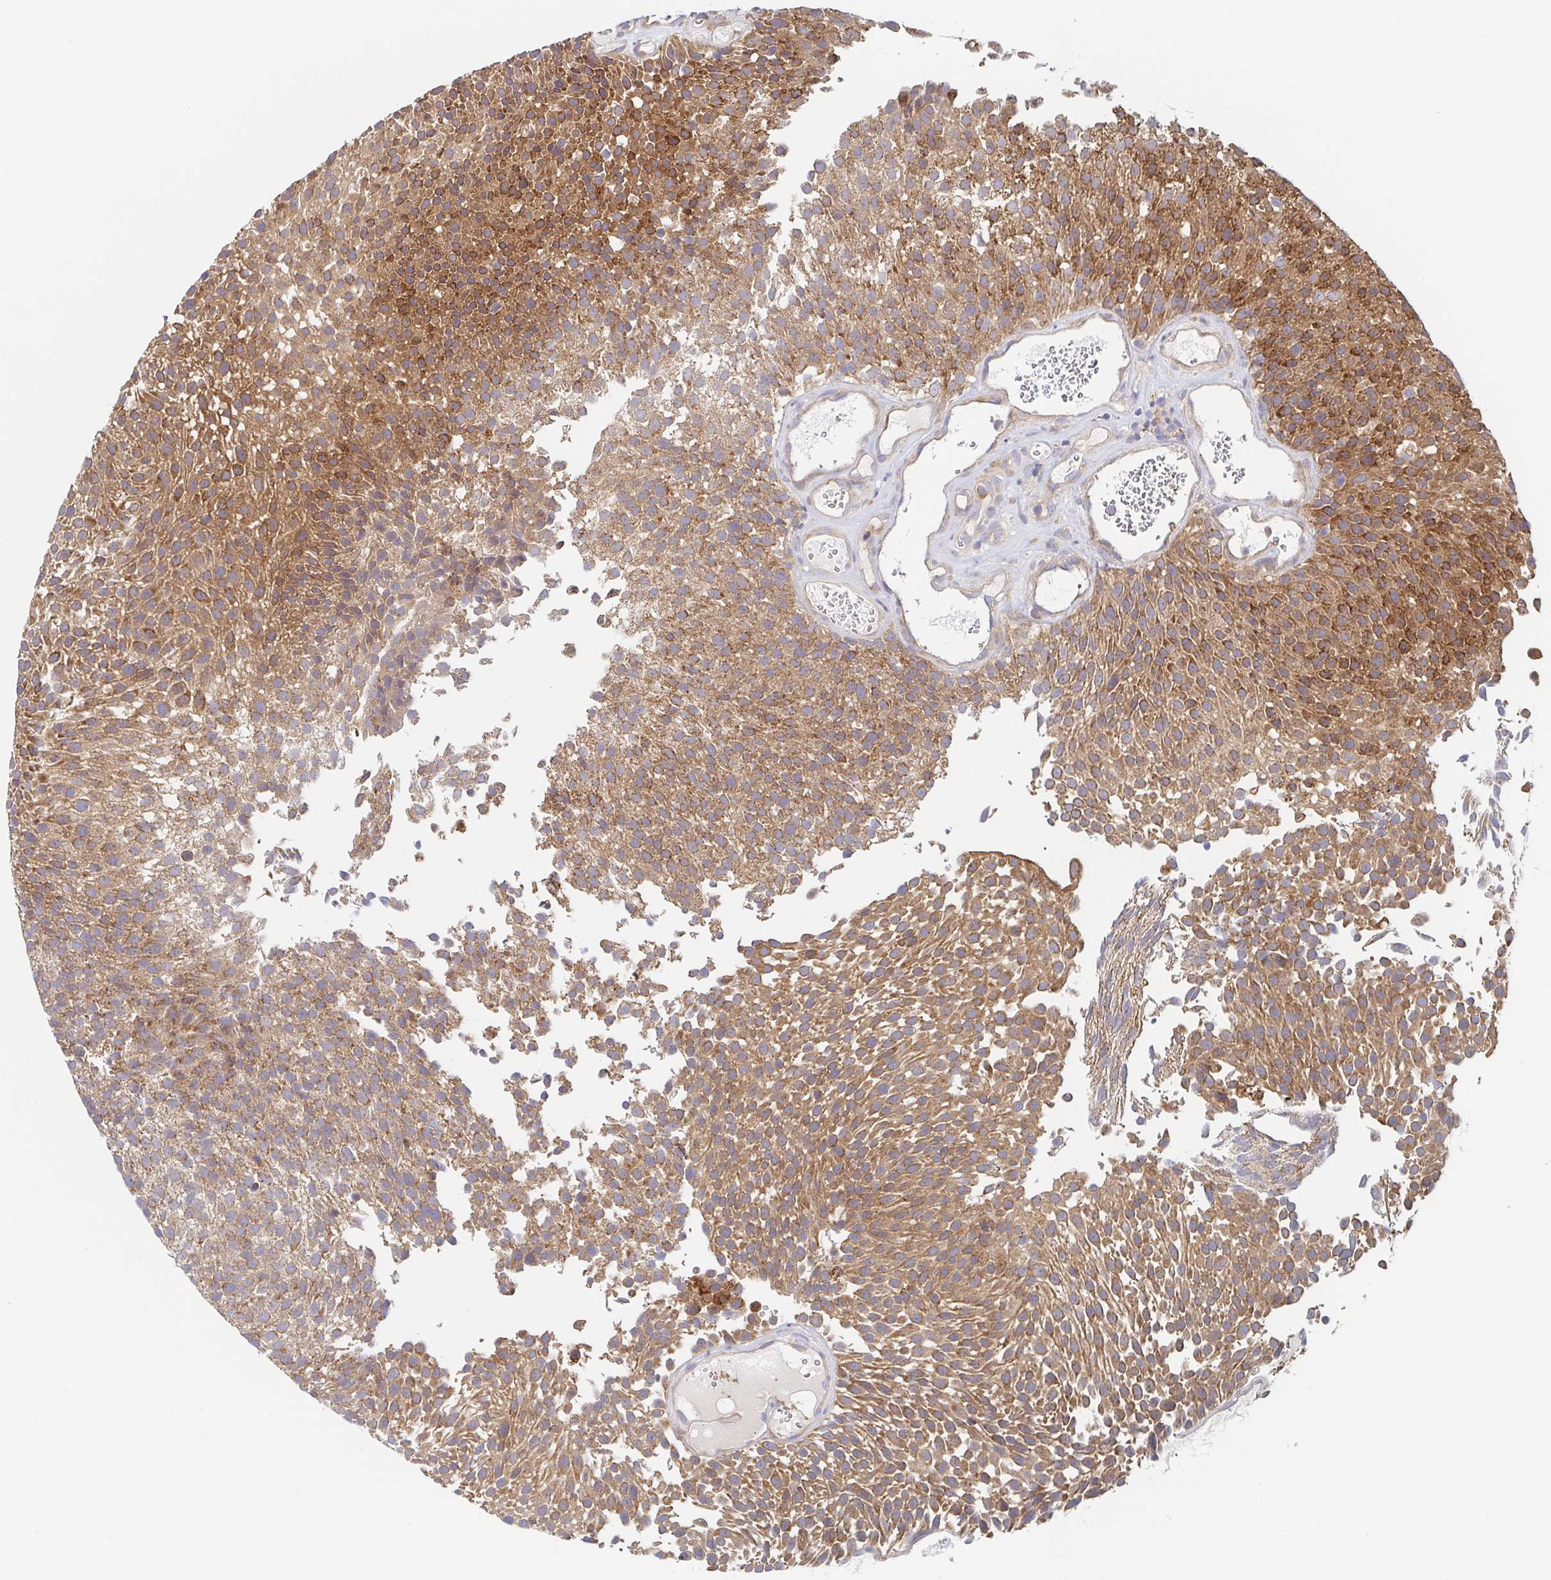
{"staining": {"intensity": "moderate", "quantity": "25%-75%", "location": "cytoplasmic/membranous"}, "tissue": "urothelial cancer", "cell_type": "Tumor cells", "image_type": "cancer", "snomed": [{"axis": "morphology", "description": "Urothelial carcinoma, Low grade"}, {"axis": "topography", "description": "Urinary bladder"}], "caption": "There is medium levels of moderate cytoplasmic/membranous staining in tumor cells of urothelial cancer, as demonstrated by immunohistochemical staining (brown color).", "gene": "TUFT1", "patient": {"sex": "female", "age": 79}}